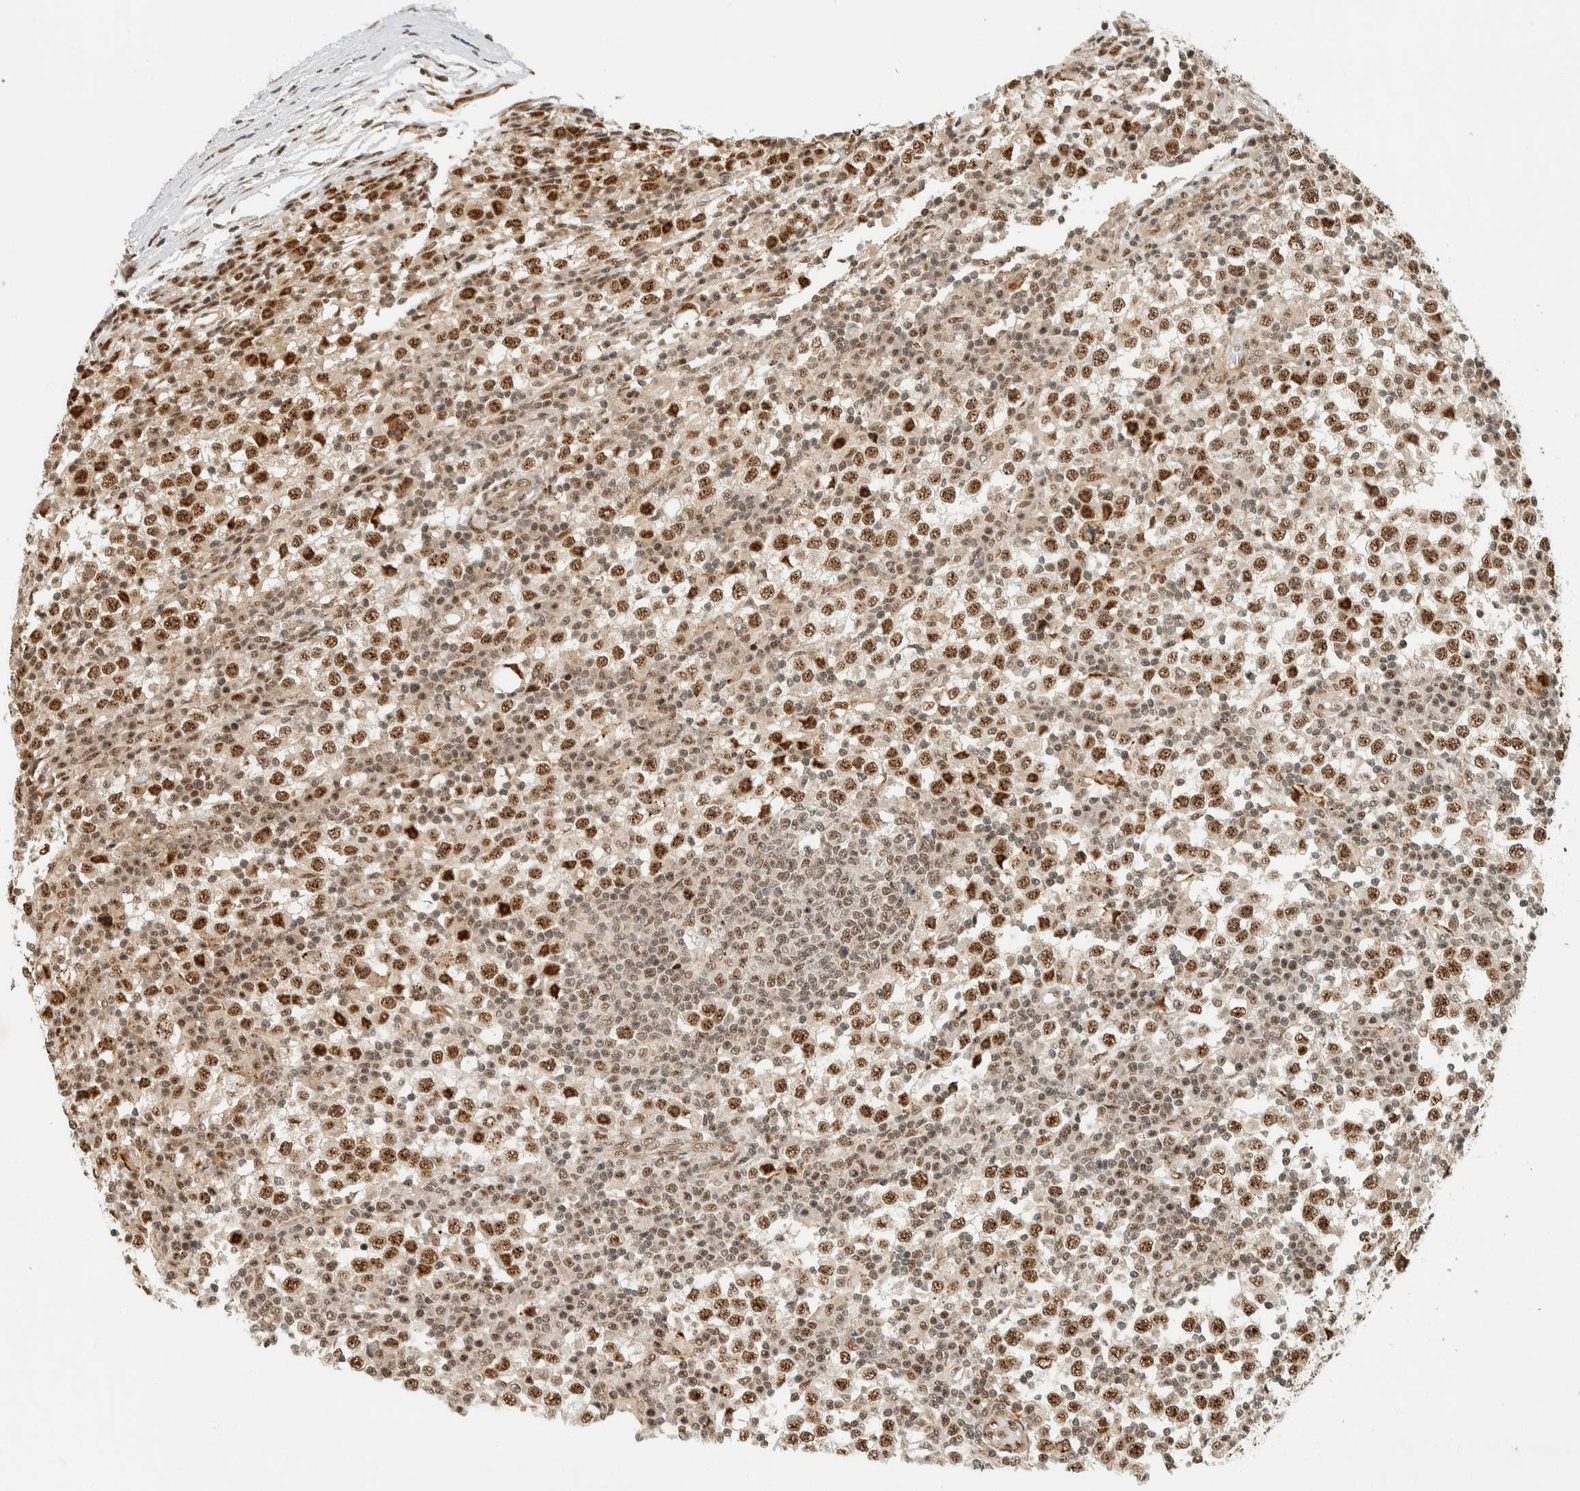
{"staining": {"intensity": "moderate", "quantity": ">75%", "location": "nuclear"}, "tissue": "testis cancer", "cell_type": "Tumor cells", "image_type": "cancer", "snomed": [{"axis": "morphology", "description": "Seminoma, NOS"}, {"axis": "topography", "description": "Testis"}], "caption": "Tumor cells demonstrate moderate nuclear positivity in approximately >75% of cells in testis cancer (seminoma). (DAB (3,3'-diaminobenzidine) = brown stain, brightfield microscopy at high magnification).", "gene": "SIK1", "patient": {"sex": "male", "age": 65}}